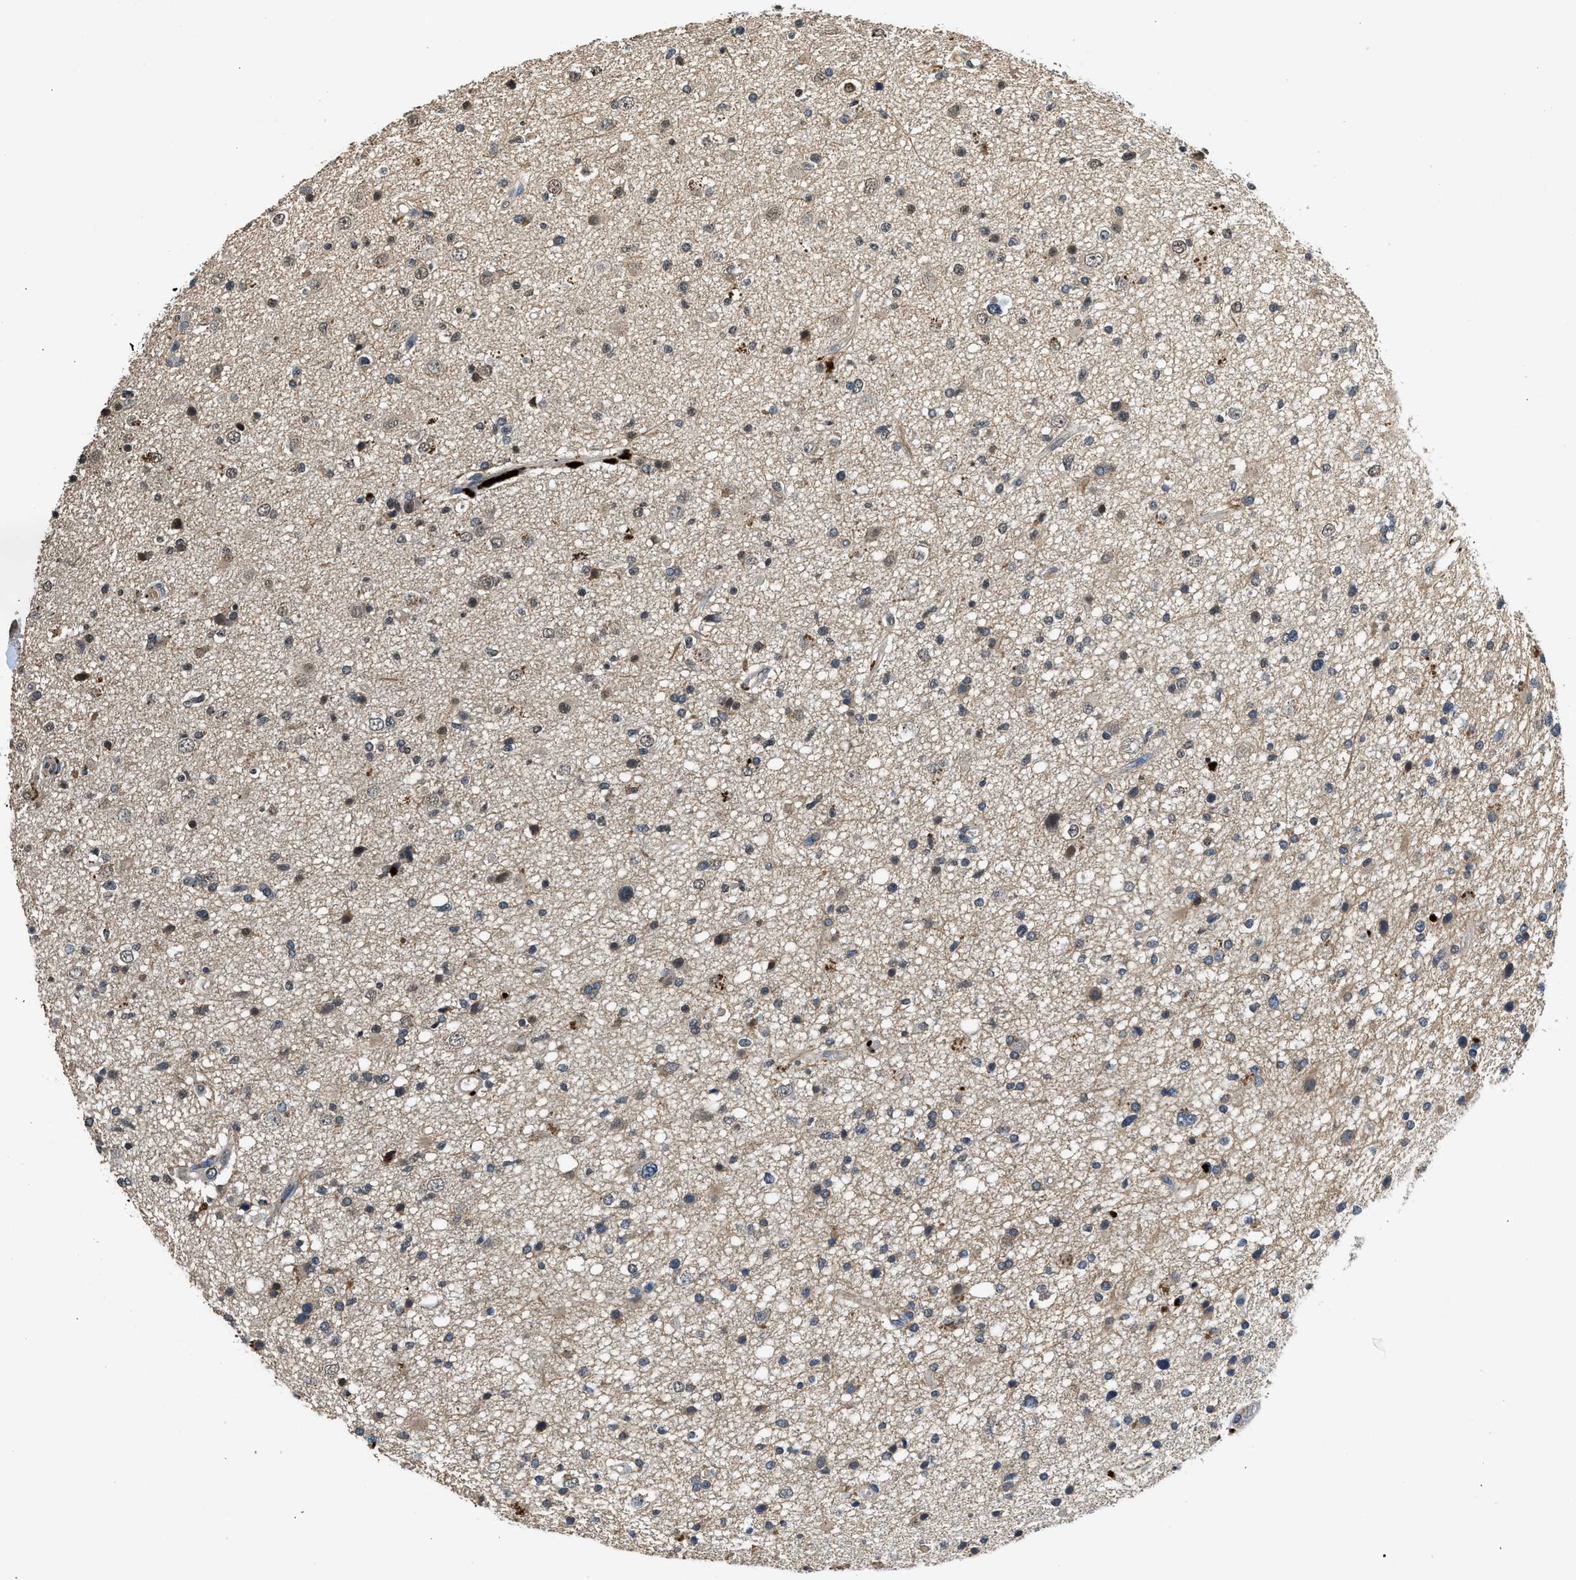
{"staining": {"intensity": "moderate", "quantity": "<25%", "location": "nuclear"}, "tissue": "glioma", "cell_type": "Tumor cells", "image_type": "cancer", "snomed": [{"axis": "morphology", "description": "Glioma, malignant, High grade"}, {"axis": "topography", "description": "Brain"}], "caption": "Immunohistochemical staining of human glioma reveals low levels of moderate nuclear staining in about <25% of tumor cells.", "gene": "SLC15A4", "patient": {"sex": "male", "age": 33}}